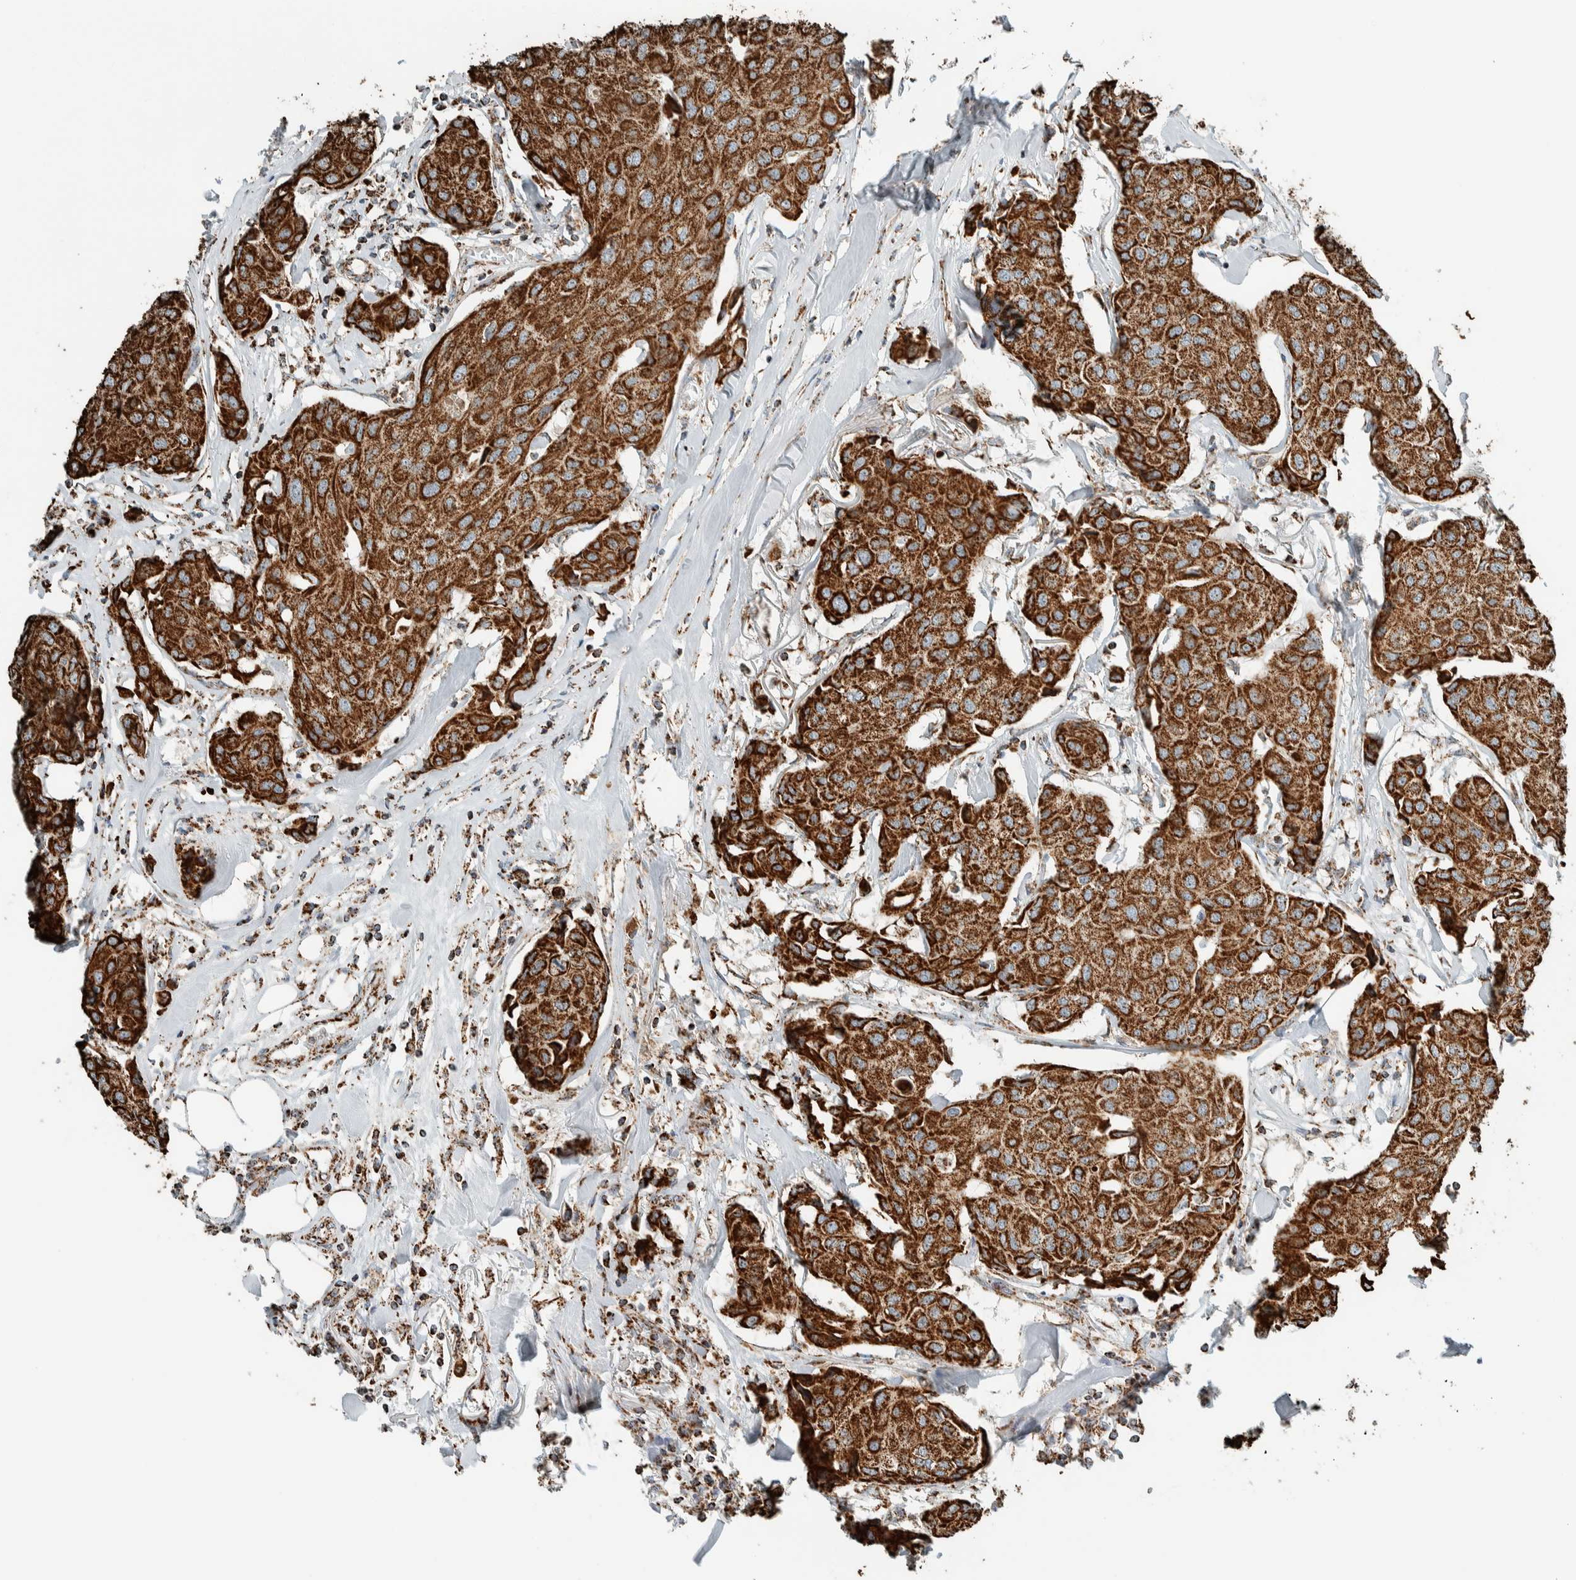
{"staining": {"intensity": "strong", "quantity": ">75%", "location": "cytoplasmic/membranous"}, "tissue": "breast cancer", "cell_type": "Tumor cells", "image_type": "cancer", "snomed": [{"axis": "morphology", "description": "Duct carcinoma"}, {"axis": "topography", "description": "Breast"}], "caption": "This histopathology image demonstrates immunohistochemistry (IHC) staining of infiltrating ductal carcinoma (breast), with high strong cytoplasmic/membranous expression in about >75% of tumor cells.", "gene": "ZNF454", "patient": {"sex": "female", "age": 80}}